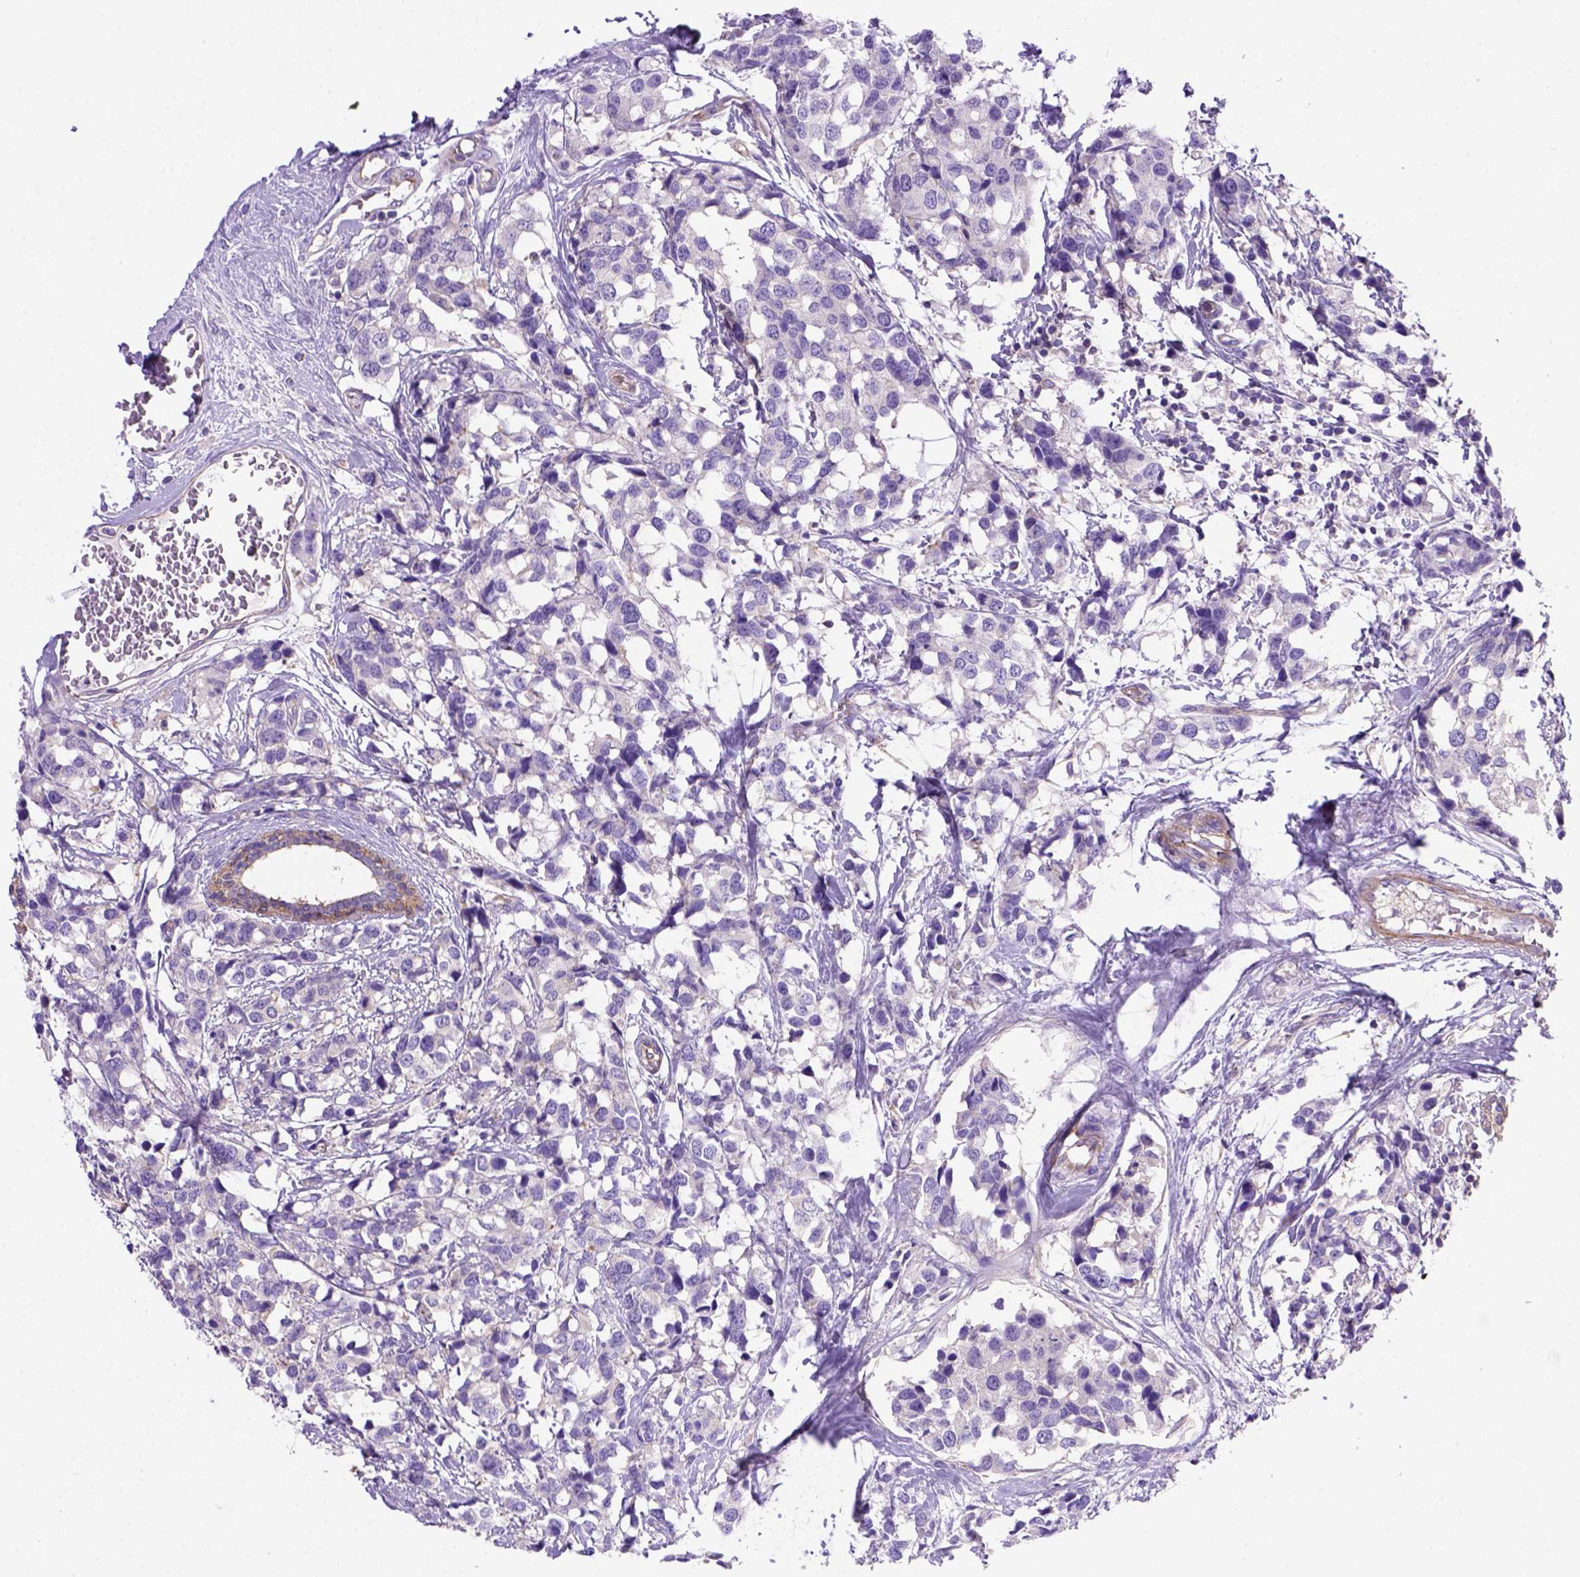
{"staining": {"intensity": "negative", "quantity": "none", "location": "none"}, "tissue": "breast cancer", "cell_type": "Tumor cells", "image_type": "cancer", "snomed": [{"axis": "morphology", "description": "Lobular carcinoma"}, {"axis": "topography", "description": "Breast"}], "caption": "High power microscopy histopathology image of an immunohistochemistry histopathology image of breast cancer (lobular carcinoma), revealing no significant expression in tumor cells.", "gene": "PEX12", "patient": {"sex": "female", "age": 59}}